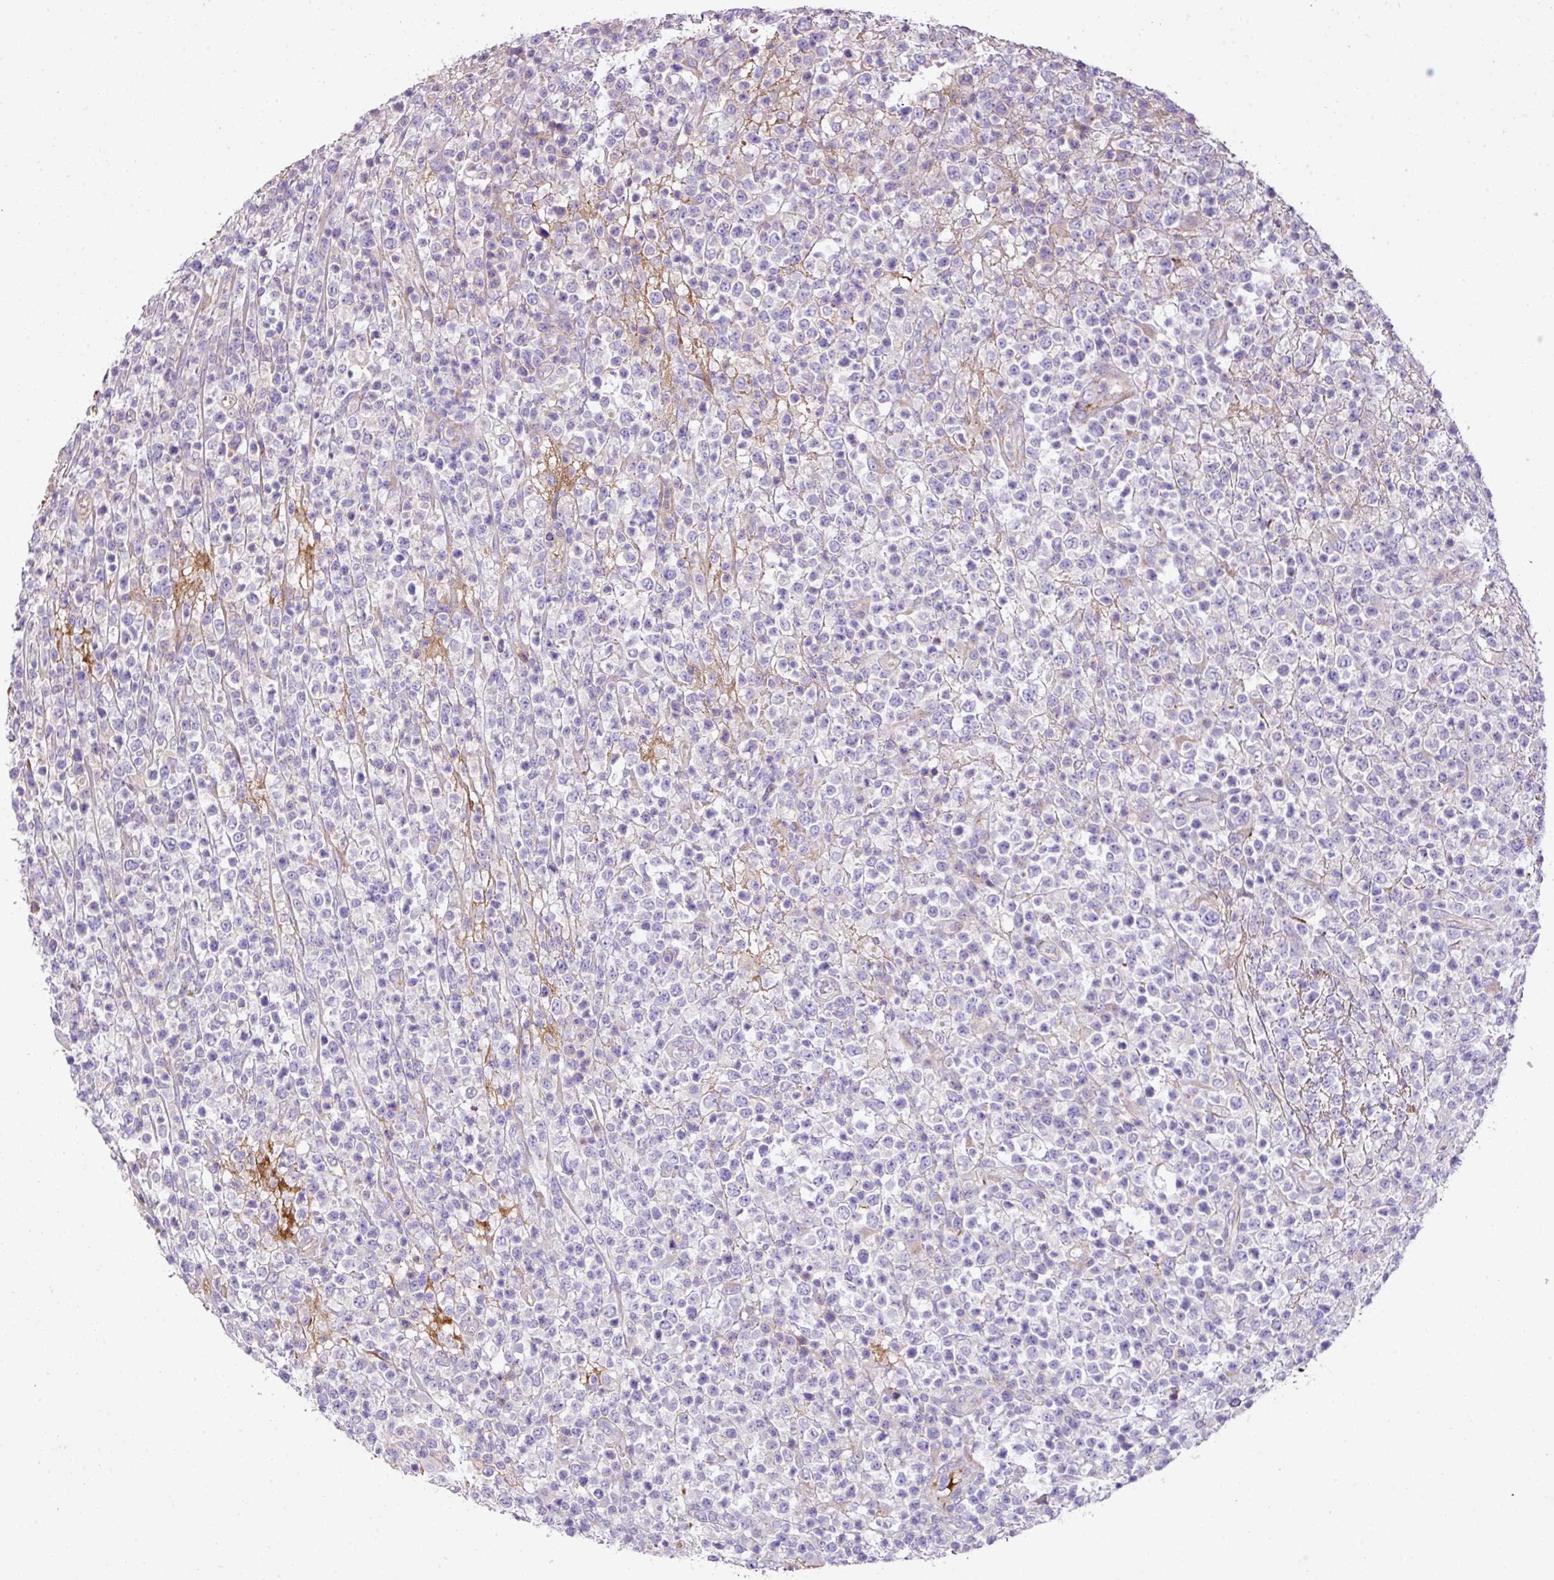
{"staining": {"intensity": "negative", "quantity": "none", "location": "none"}, "tissue": "lymphoma", "cell_type": "Tumor cells", "image_type": "cancer", "snomed": [{"axis": "morphology", "description": "Malignant lymphoma, non-Hodgkin's type, High grade"}, {"axis": "topography", "description": "Colon"}], "caption": "Tumor cells show no significant protein positivity in lymphoma.", "gene": "CTXN2", "patient": {"sex": "female", "age": 53}}